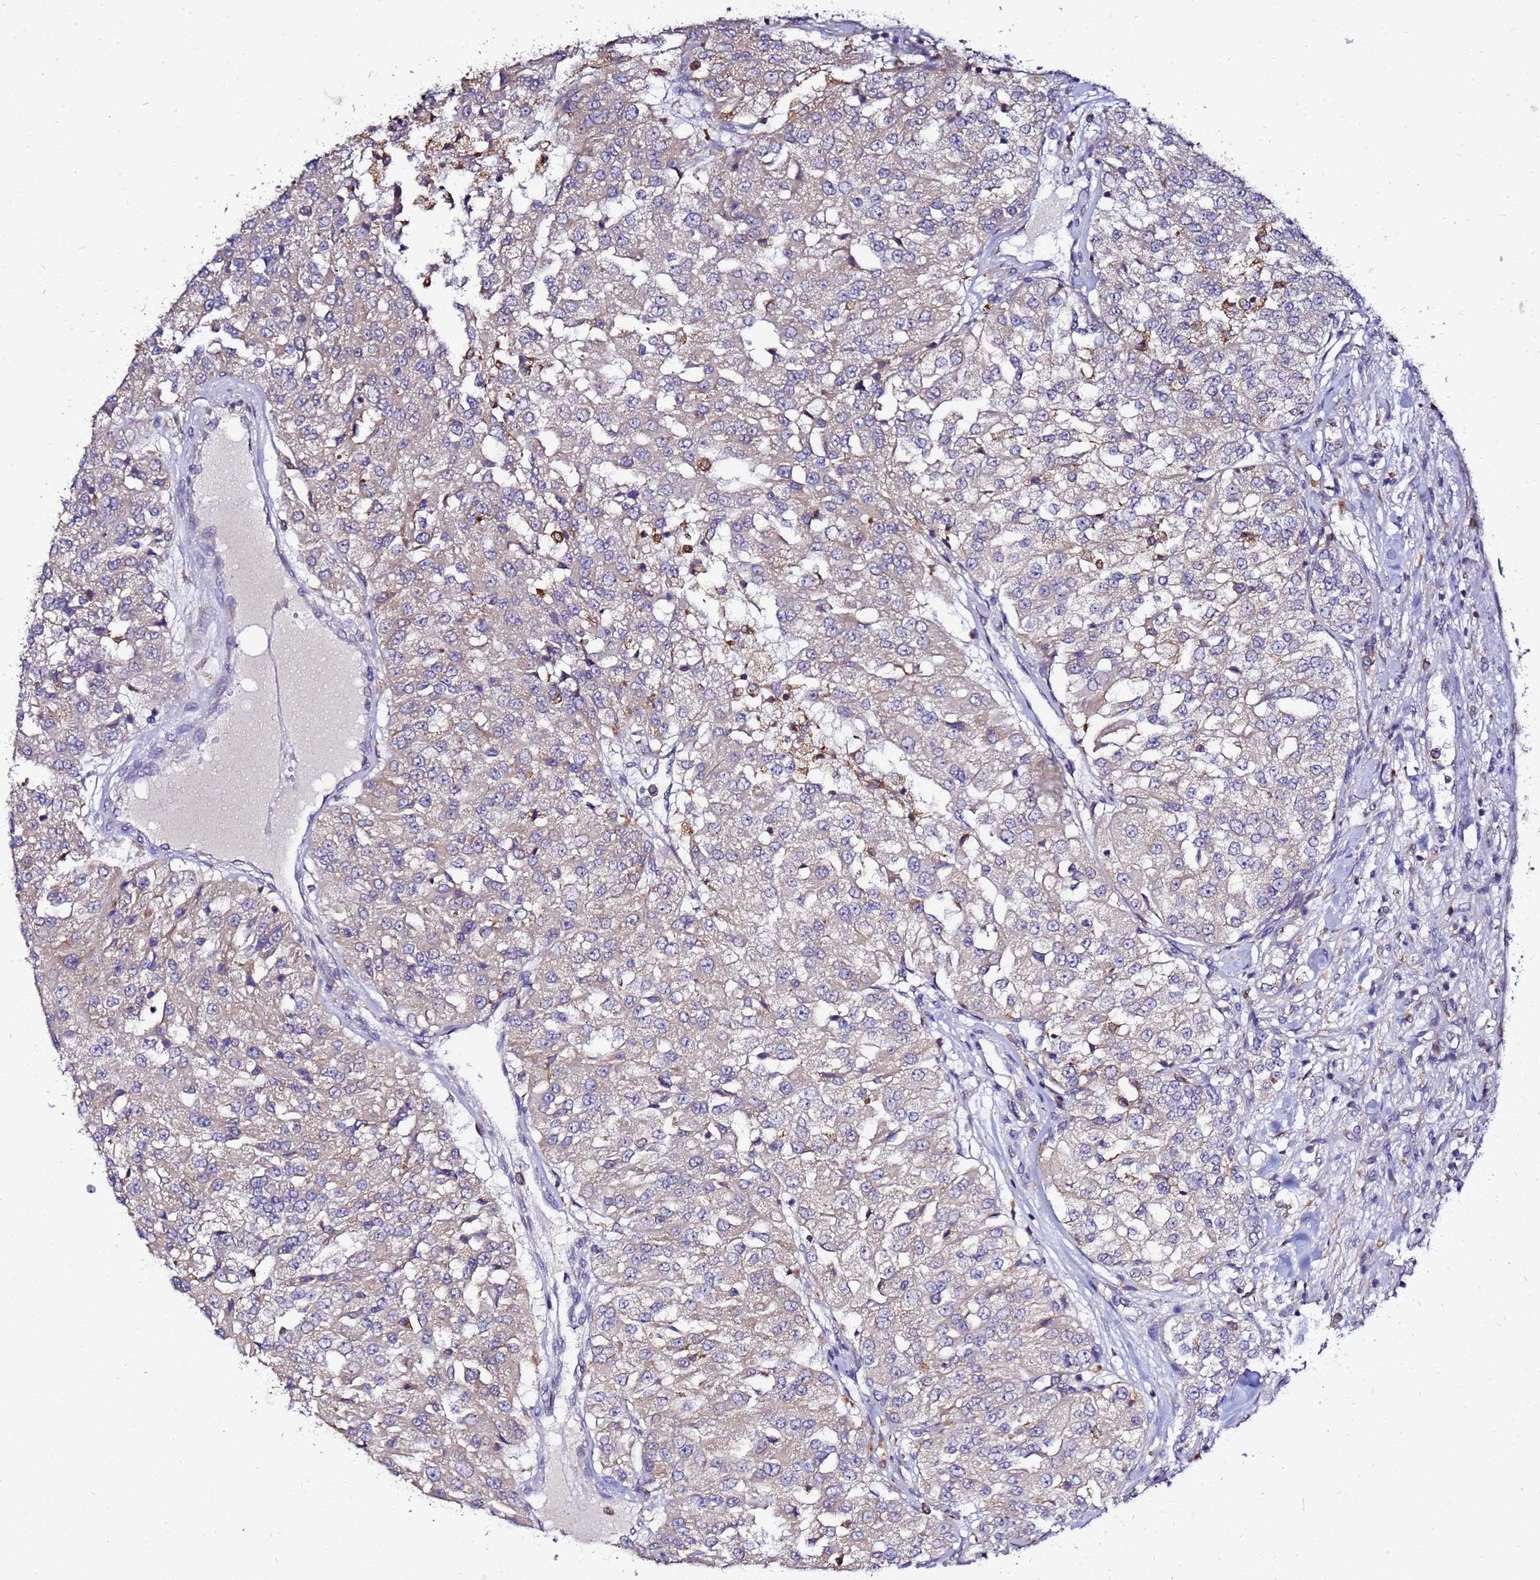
{"staining": {"intensity": "weak", "quantity": "<25%", "location": "cytoplasmic/membranous"}, "tissue": "renal cancer", "cell_type": "Tumor cells", "image_type": "cancer", "snomed": [{"axis": "morphology", "description": "Adenocarcinoma, NOS"}, {"axis": "topography", "description": "Kidney"}], "caption": "Image shows no protein staining in tumor cells of renal cancer tissue.", "gene": "ADPGK", "patient": {"sex": "female", "age": 63}}